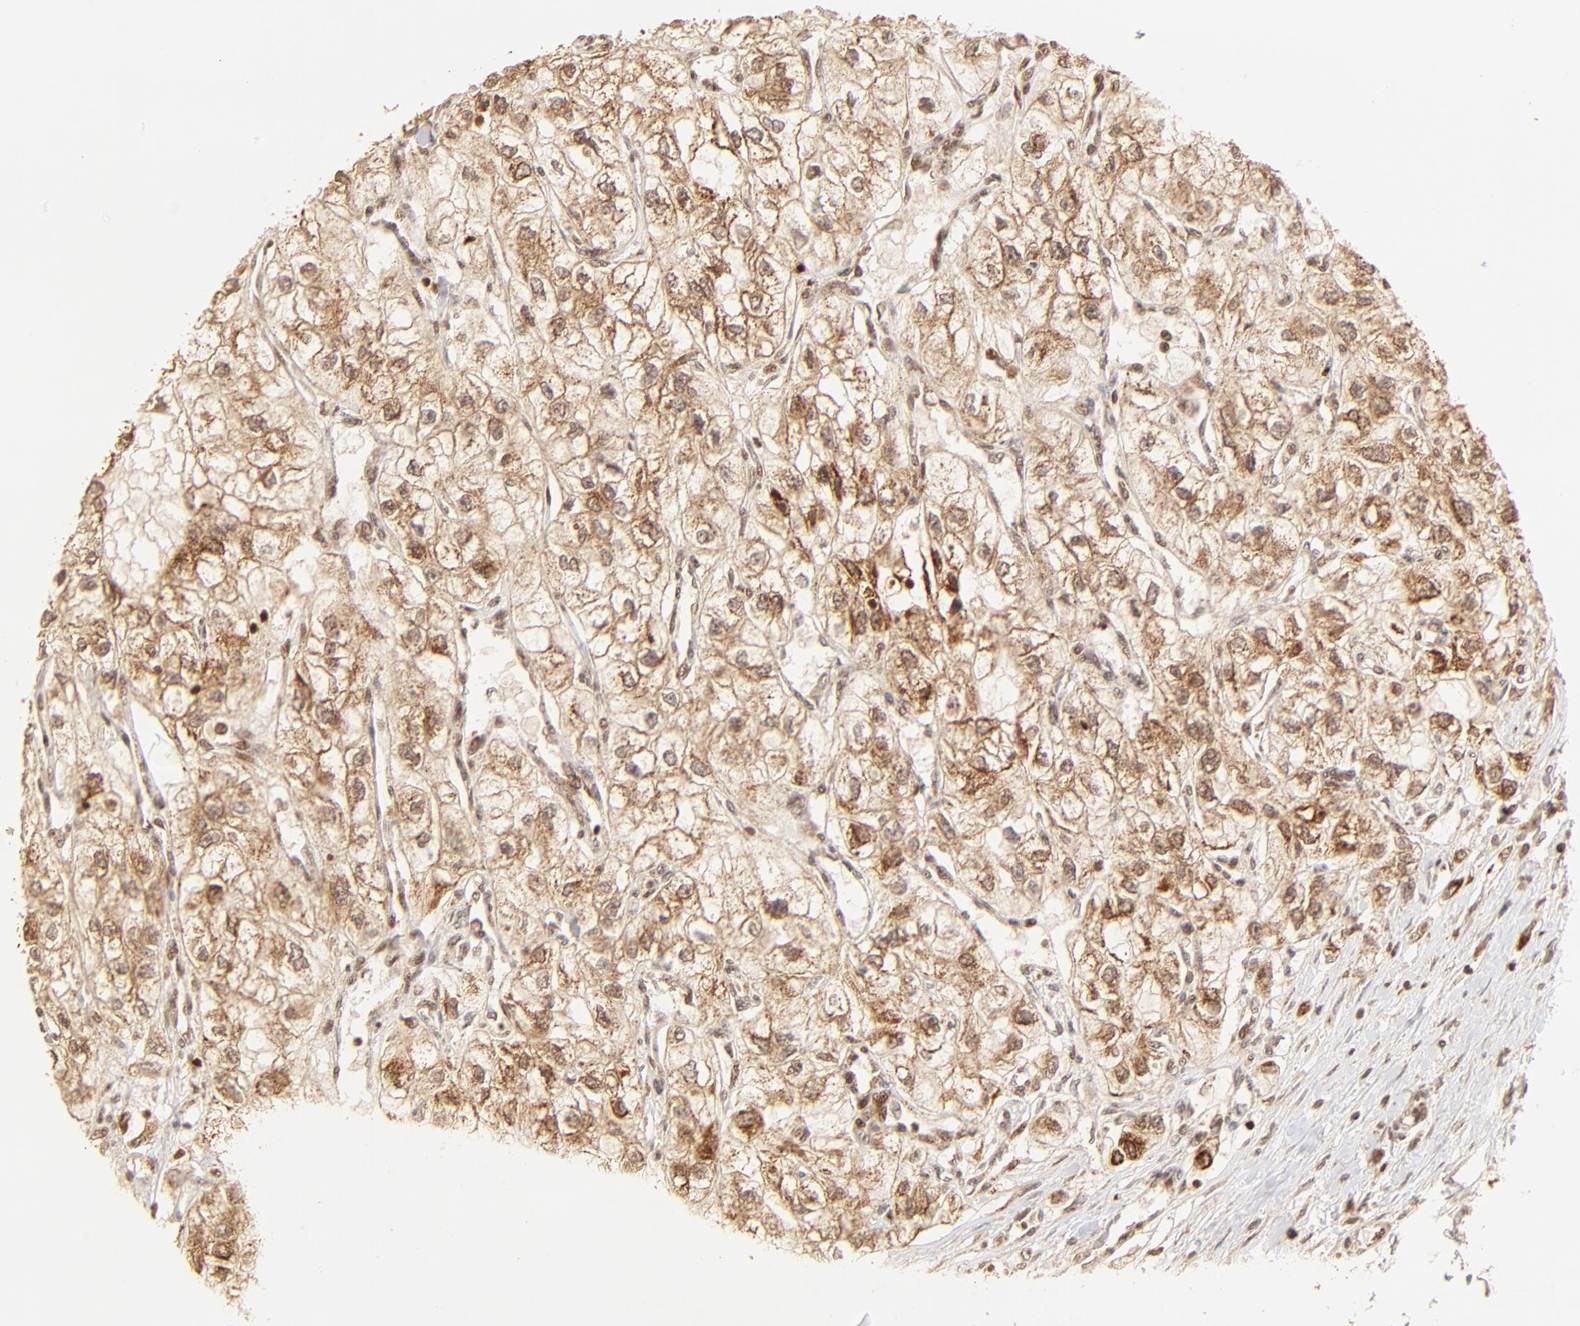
{"staining": {"intensity": "strong", "quantity": ">75%", "location": "cytoplasmic/membranous"}, "tissue": "renal cancer", "cell_type": "Tumor cells", "image_type": "cancer", "snomed": [{"axis": "morphology", "description": "Adenocarcinoma, NOS"}, {"axis": "topography", "description": "Kidney"}], "caption": "Immunohistochemistry of adenocarcinoma (renal) displays high levels of strong cytoplasmic/membranous positivity in approximately >75% of tumor cells. Using DAB (3,3'-diaminobenzidine) (brown) and hematoxylin (blue) stains, captured at high magnification using brightfield microscopy.", "gene": "MED15", "patient": {"sex": "male", "age": 57}}